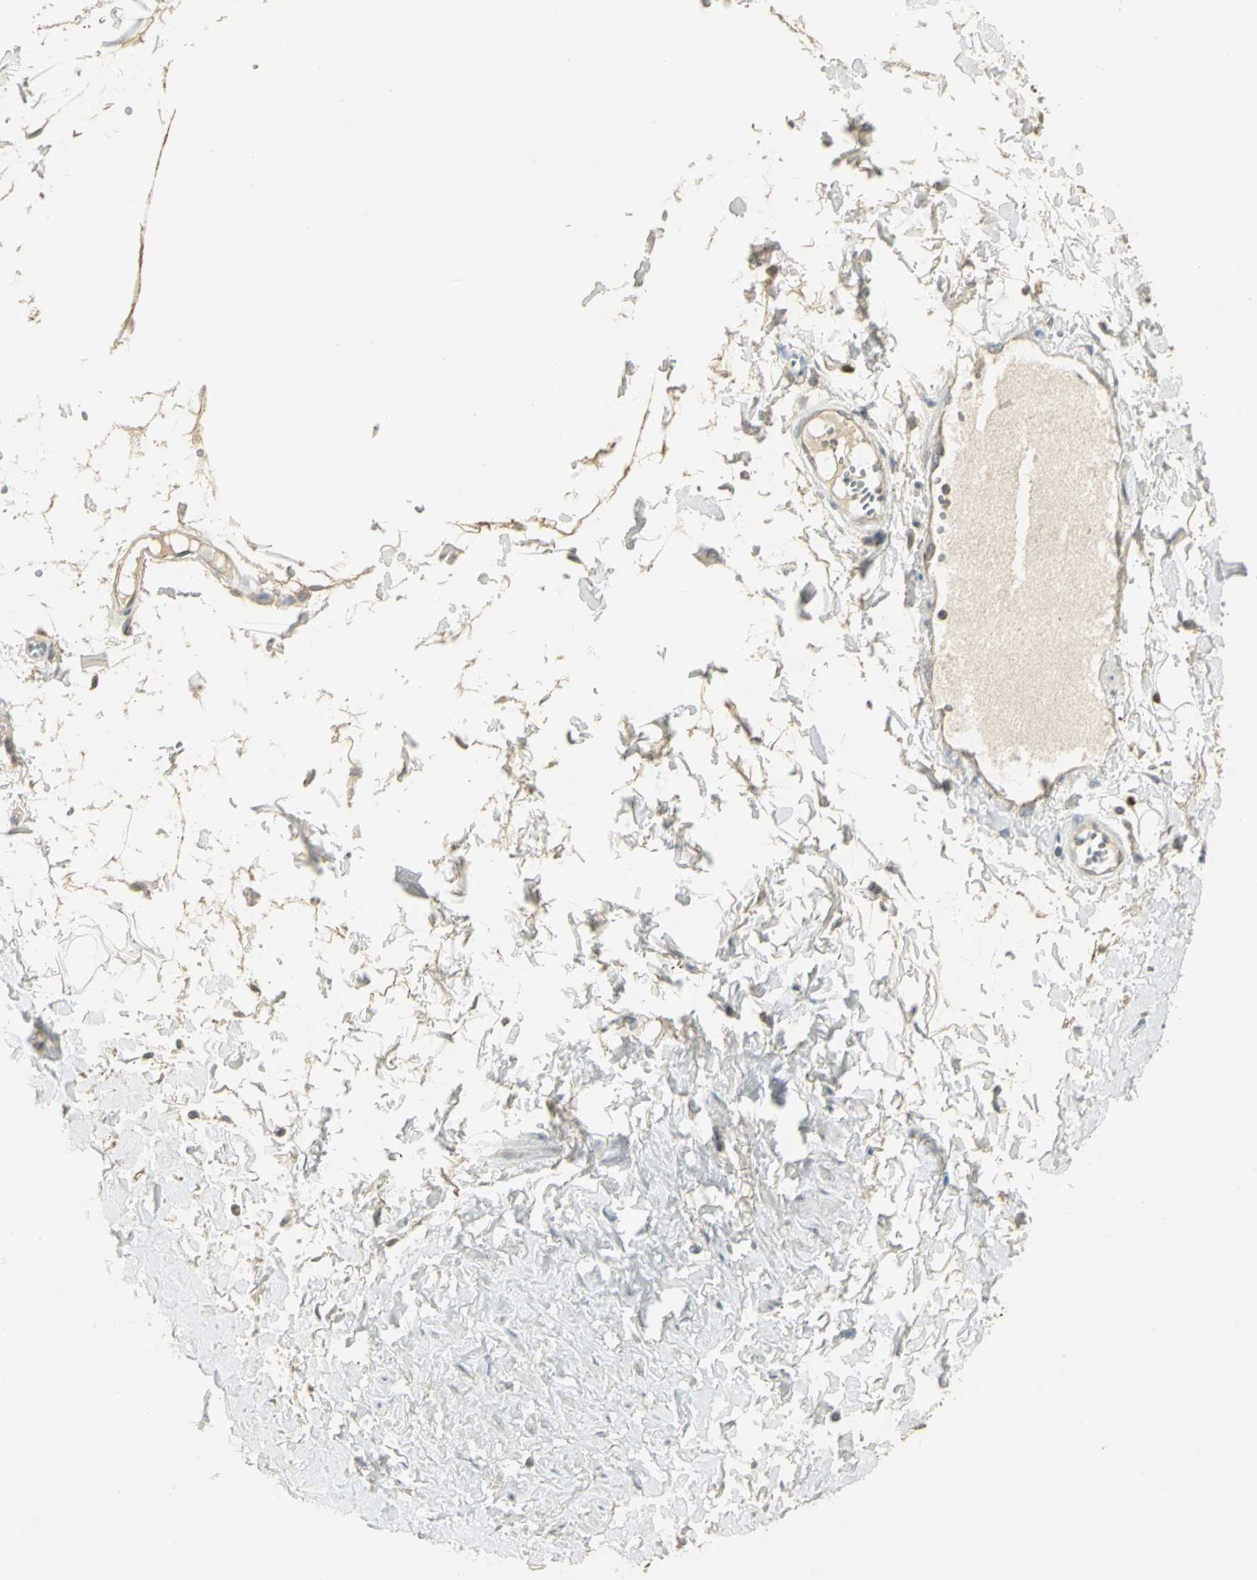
{"staining": {"intensity": "moderate", "quantity": "25%-75%", "location": "cytoplasmic/membranous,nuclear"}, "tissue": "adipose tissue", "cell_type": "Adipocytes", "image_type": "normal", "snomed": [{"axis": "morphology", "description": "Normal tissue, NOS"}, {"axis": "morphology", "description": "Inflammation, NOS"}, {"axis": "topography", "description": "Salivary gland"}, {"axis": "topography", "description": "Peripheral nerve tissue"}], "caption": "This photomicrograph demonstrates immunohistochemistry (IHC) staining of unremarkable adipose tissue, with medium moderate cytoplasmic/membranous,nuclear staining in about 25%-75% of adipocytes.", "gene": "BIRC2", "patient": {"sex": "female", "age": 75}}